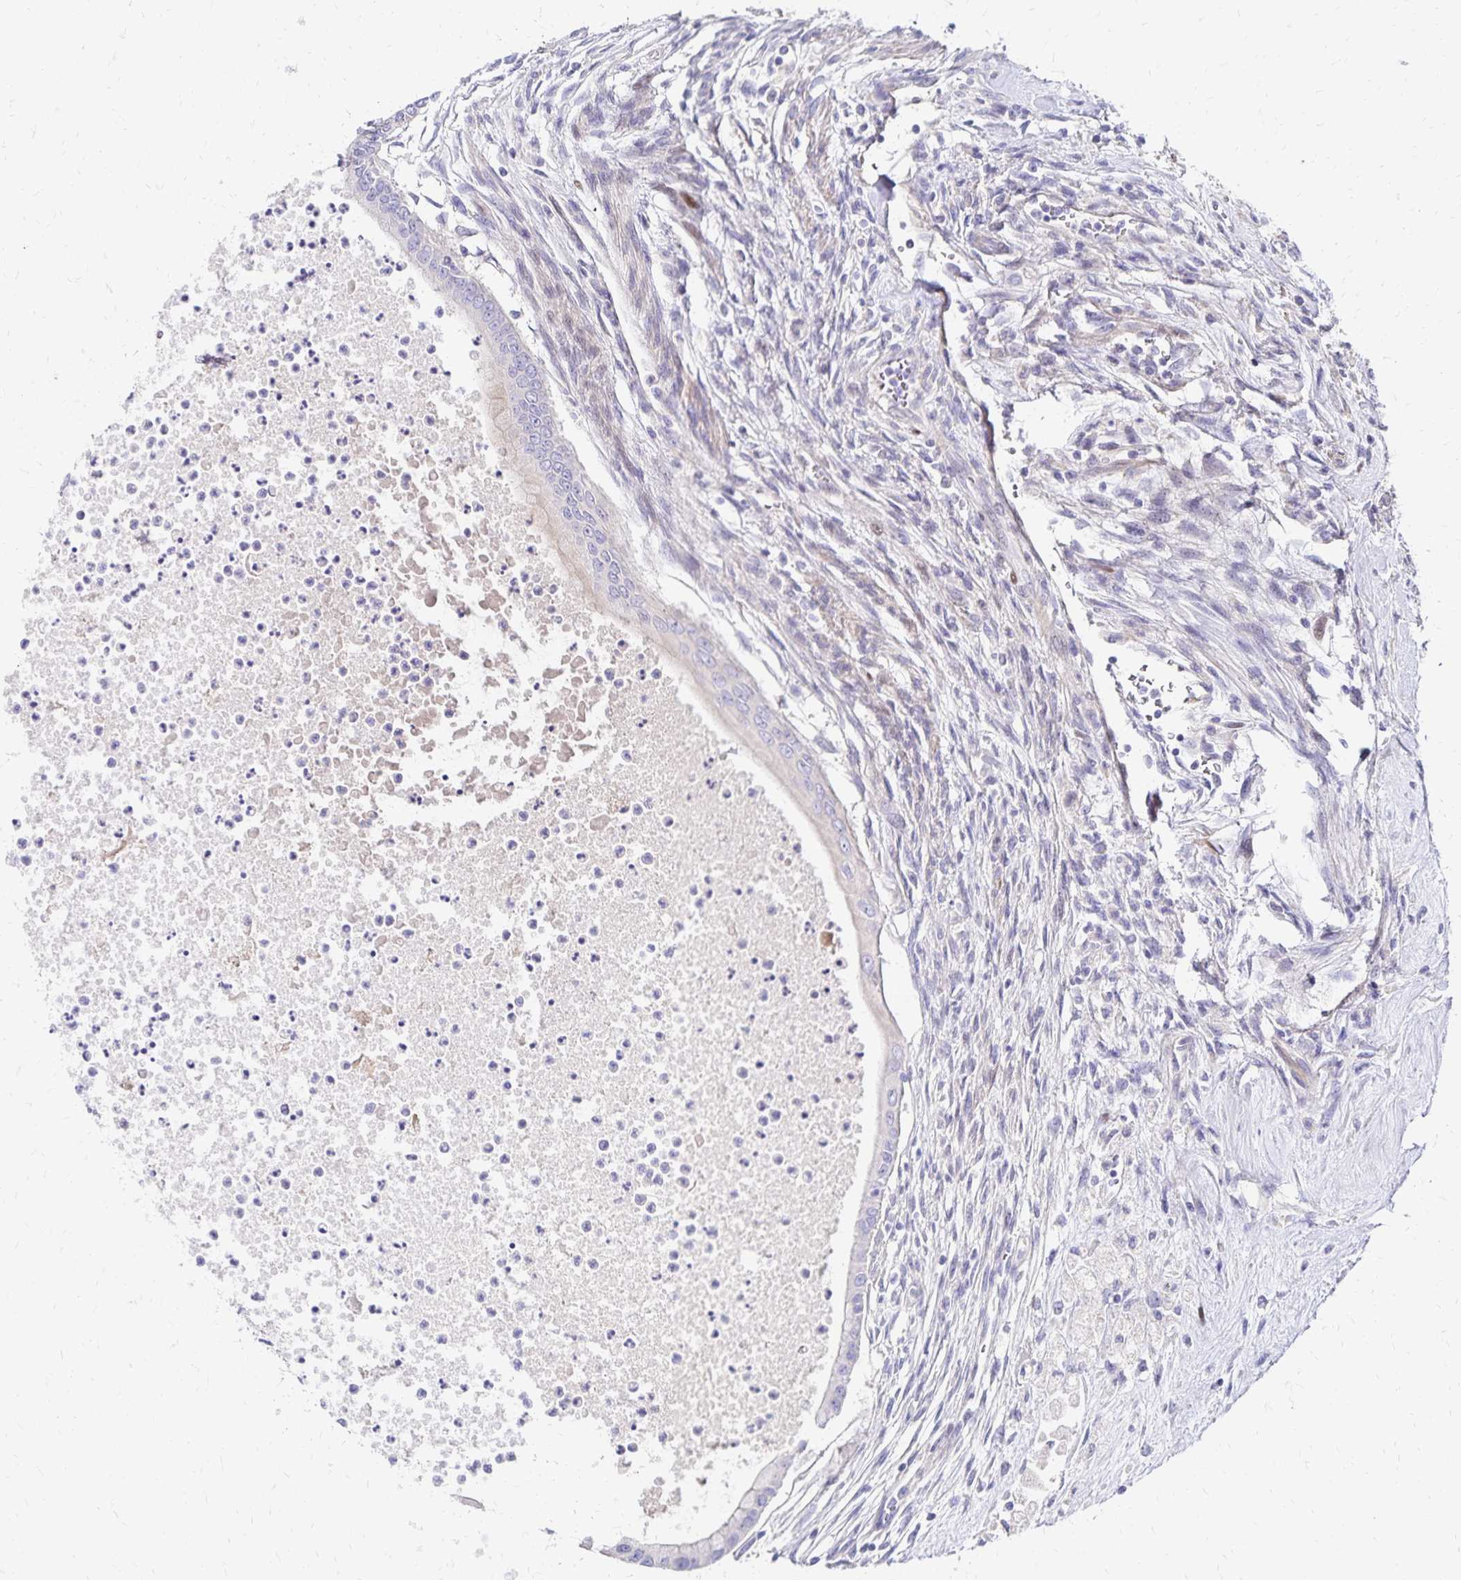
{"staining": {"intensity": "negative", "quantity": "none", "location": "none"}, "tissue": "testis cancer", "cell_type": "Tumor cells", "image_type": "cancer", "snomed": [{"axis": "morphology", "description": "Carcinoma, Embryonal, NOS"}, {"axis": "topography", "description": "Testis"}], "caption": "An image of embryonal carcinoma (testis) stained for a protein reveals no brown staining in tumor cells.", "gene": "NECAP1", "patient": {"sex": "male", "age": 37}}